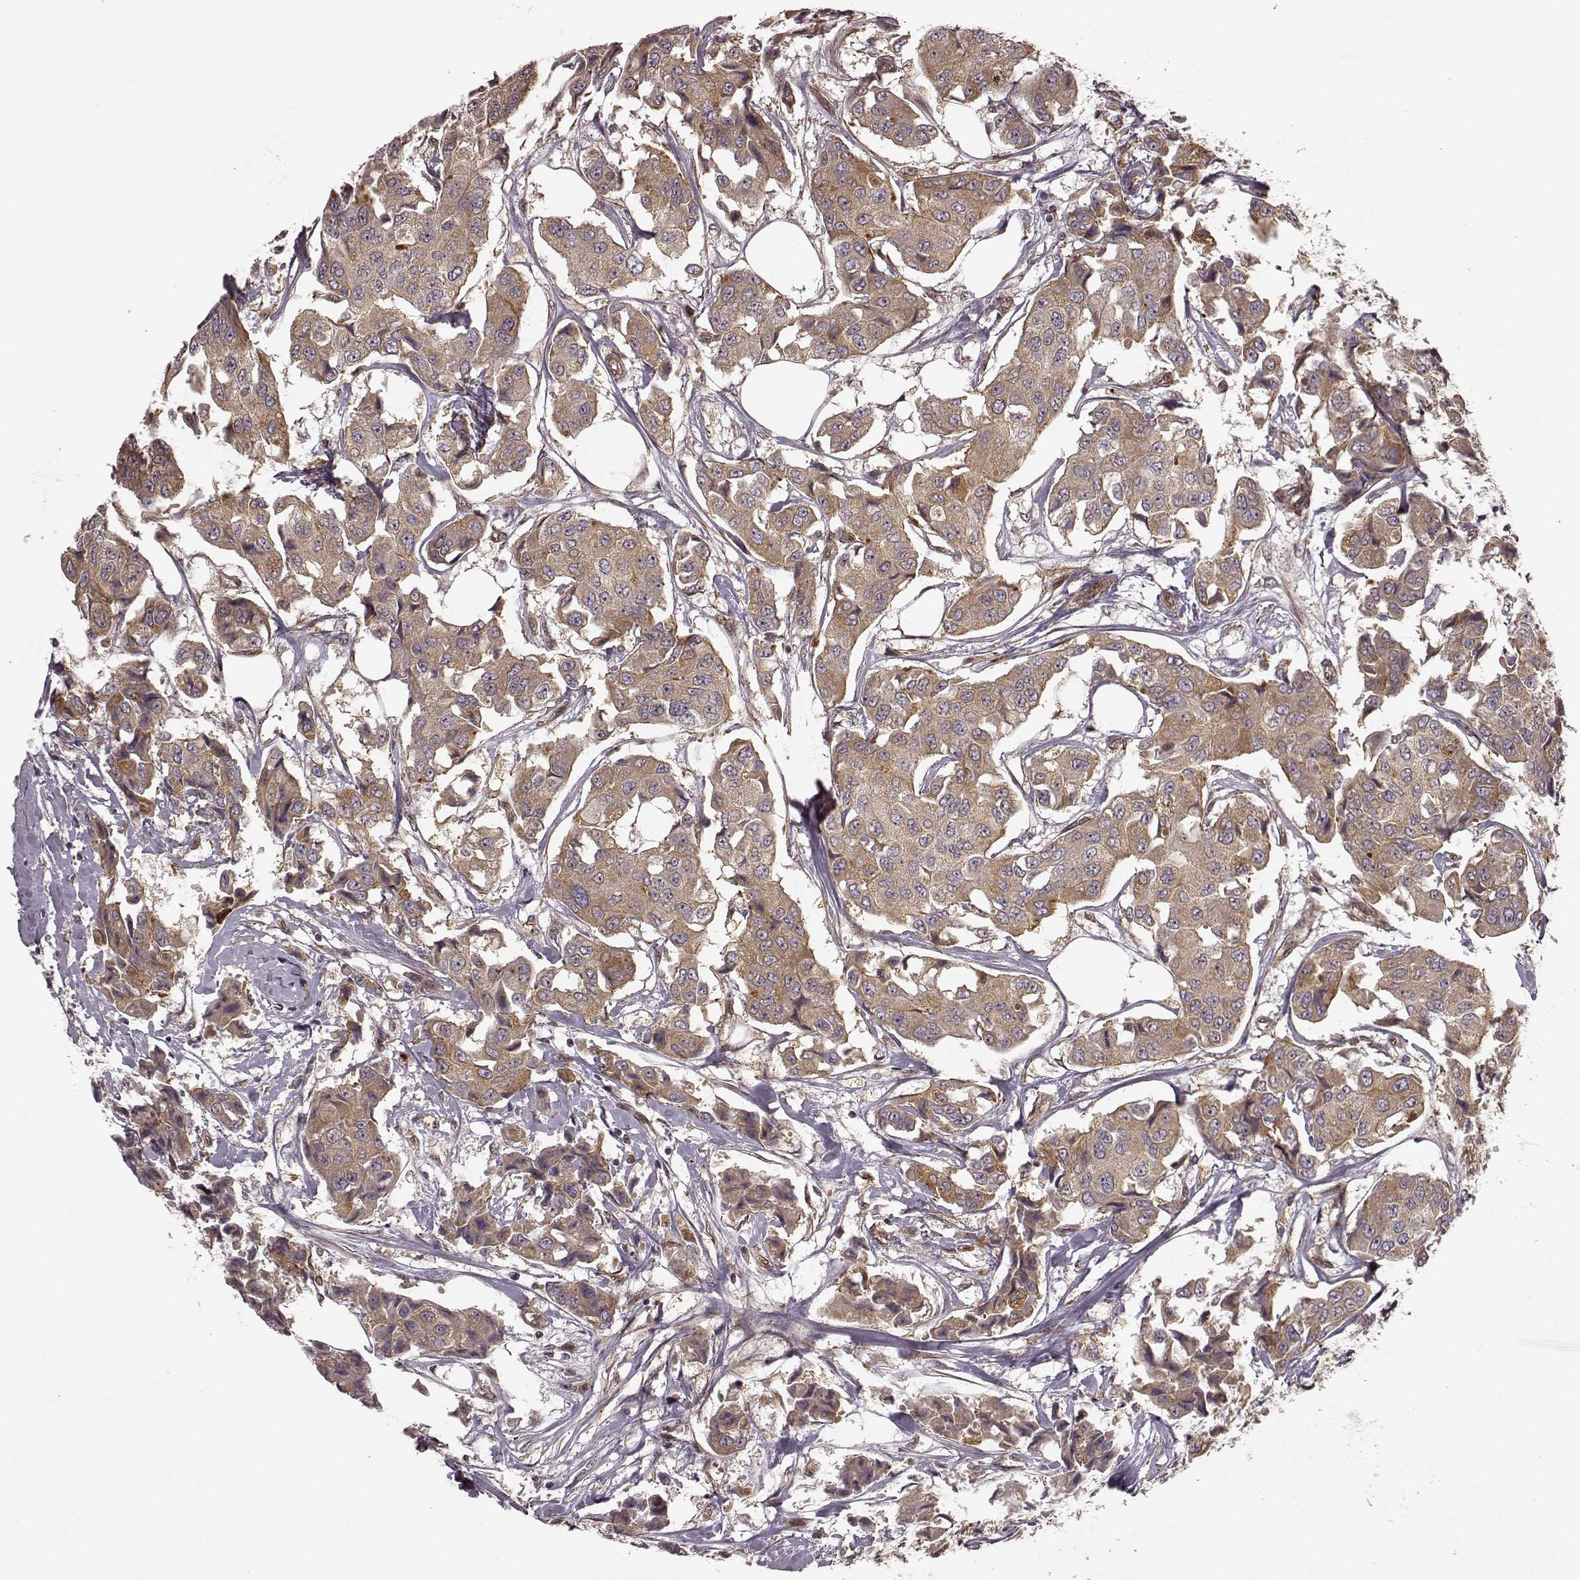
{"staining": {"intensity": "weak", "quantity": ">75%", "location": "cytoplasmic/membranous"}, "tissue": "breast cancer", "cell_type": "Tumor cells", "image_type": "cancer", "snomed": [{"axis": "morphology", "description": "Duct carcinoma"}, {"axis": "topography", "description": "Breast"}, {"axis": "topography", "description": "Lymph node"}], "caption": "Weak cytoplasmic/membranous staining for a protein is present in approximately >75% of tumor cells of invasive ductal carcinoma (breast) using immunohistochemistry.", "gene": "SLC12A9", "patient": {"sex": "female", "age": 80}}